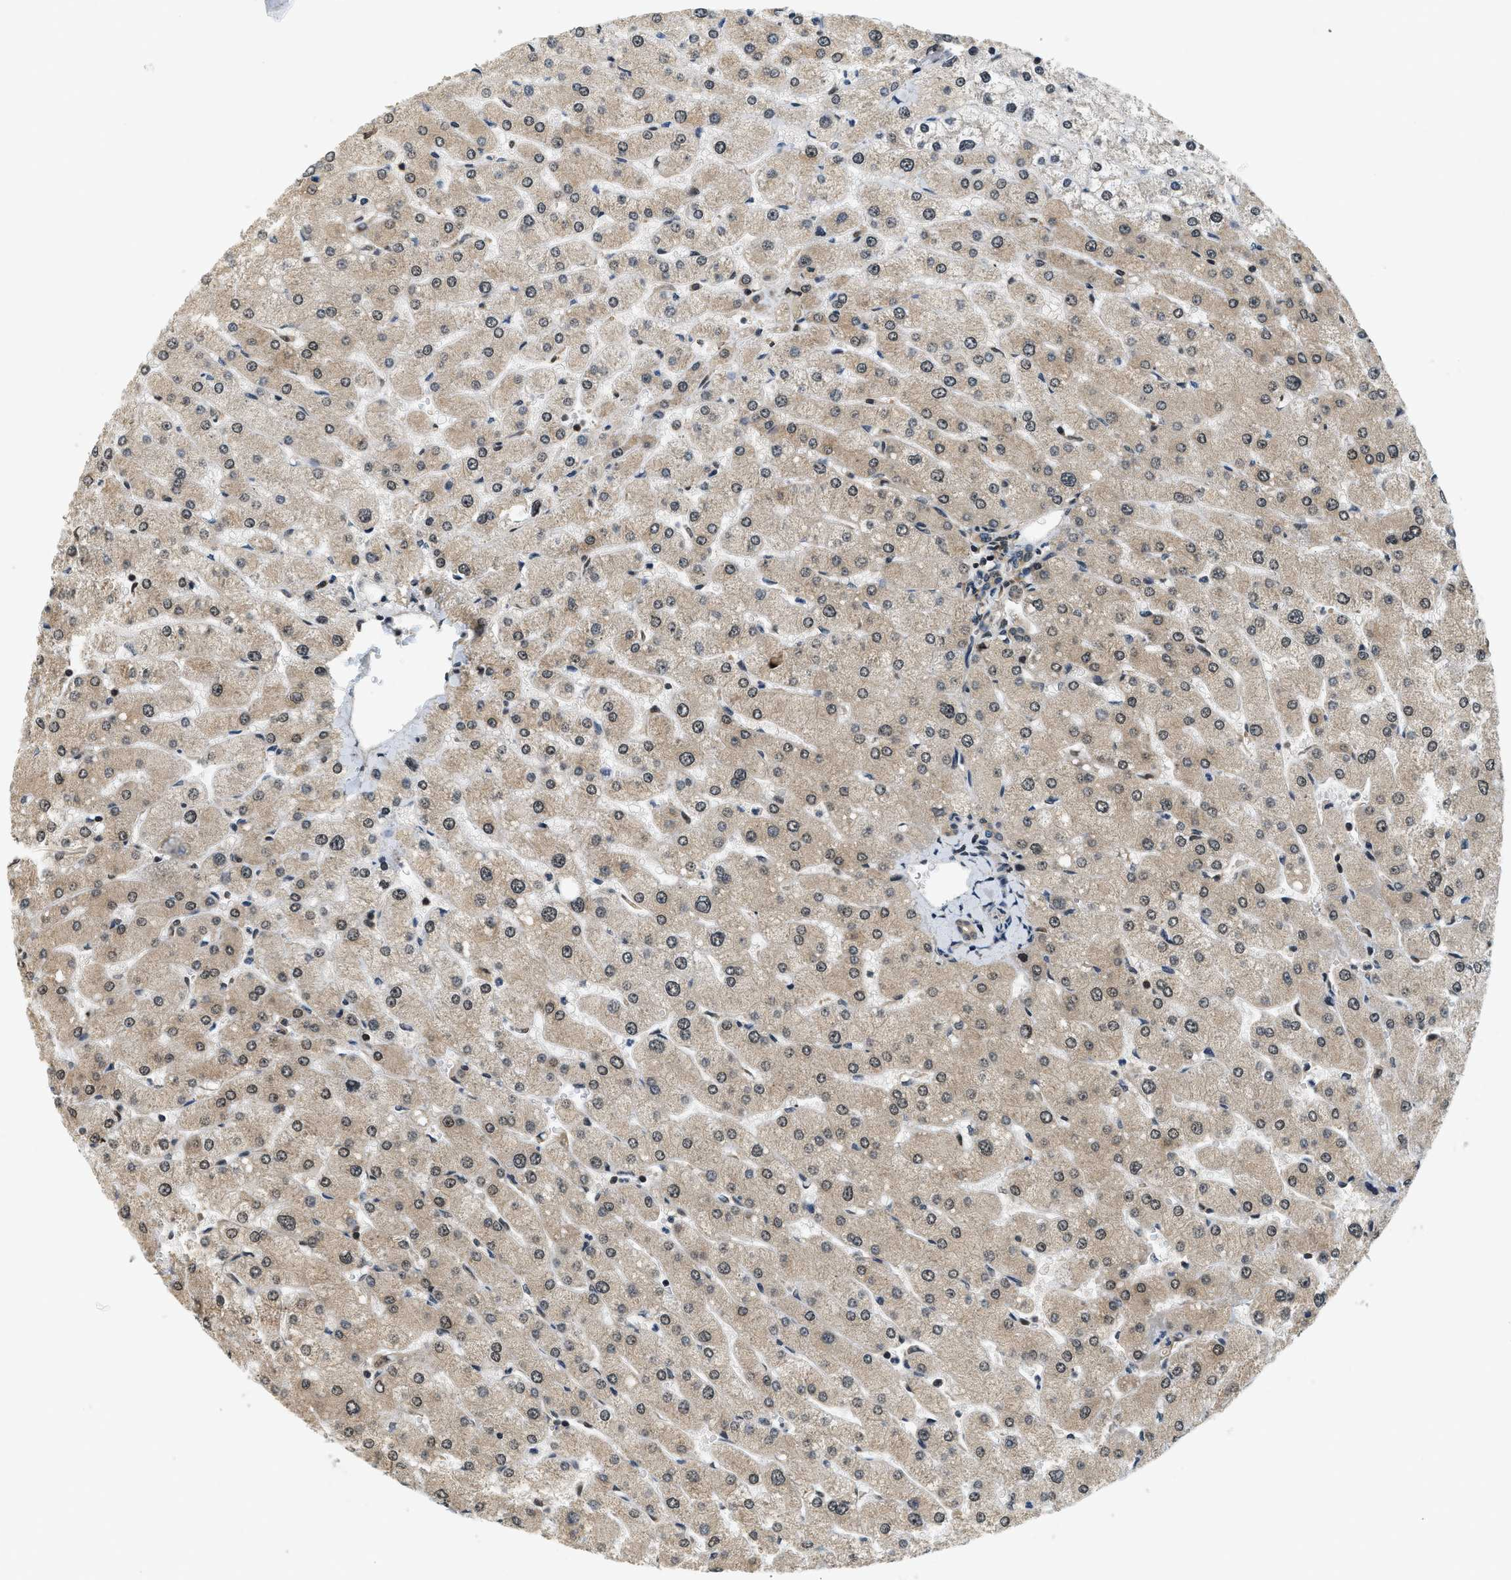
{"staining": {"intensity": "weak", "quantity": ">75%", "location": "cytoplasmic/membranous"}, "tissue": "liver", "cell_type": "Cholangiocytes", "image_type": "normal", "snomed": [{"axis": "morphology", "description": "Normal tissue, NOS"}, {"axis": "topography", "description": "Liver"}], "caption": "Immunohistochemical staining of normal liver demonstrates low levels of weak cytoplasmic/membranous positivity in approximately >75% of cholangiocytes.", "gene": "PSMD3", "patient": {"sex": "male", "age": 55}}